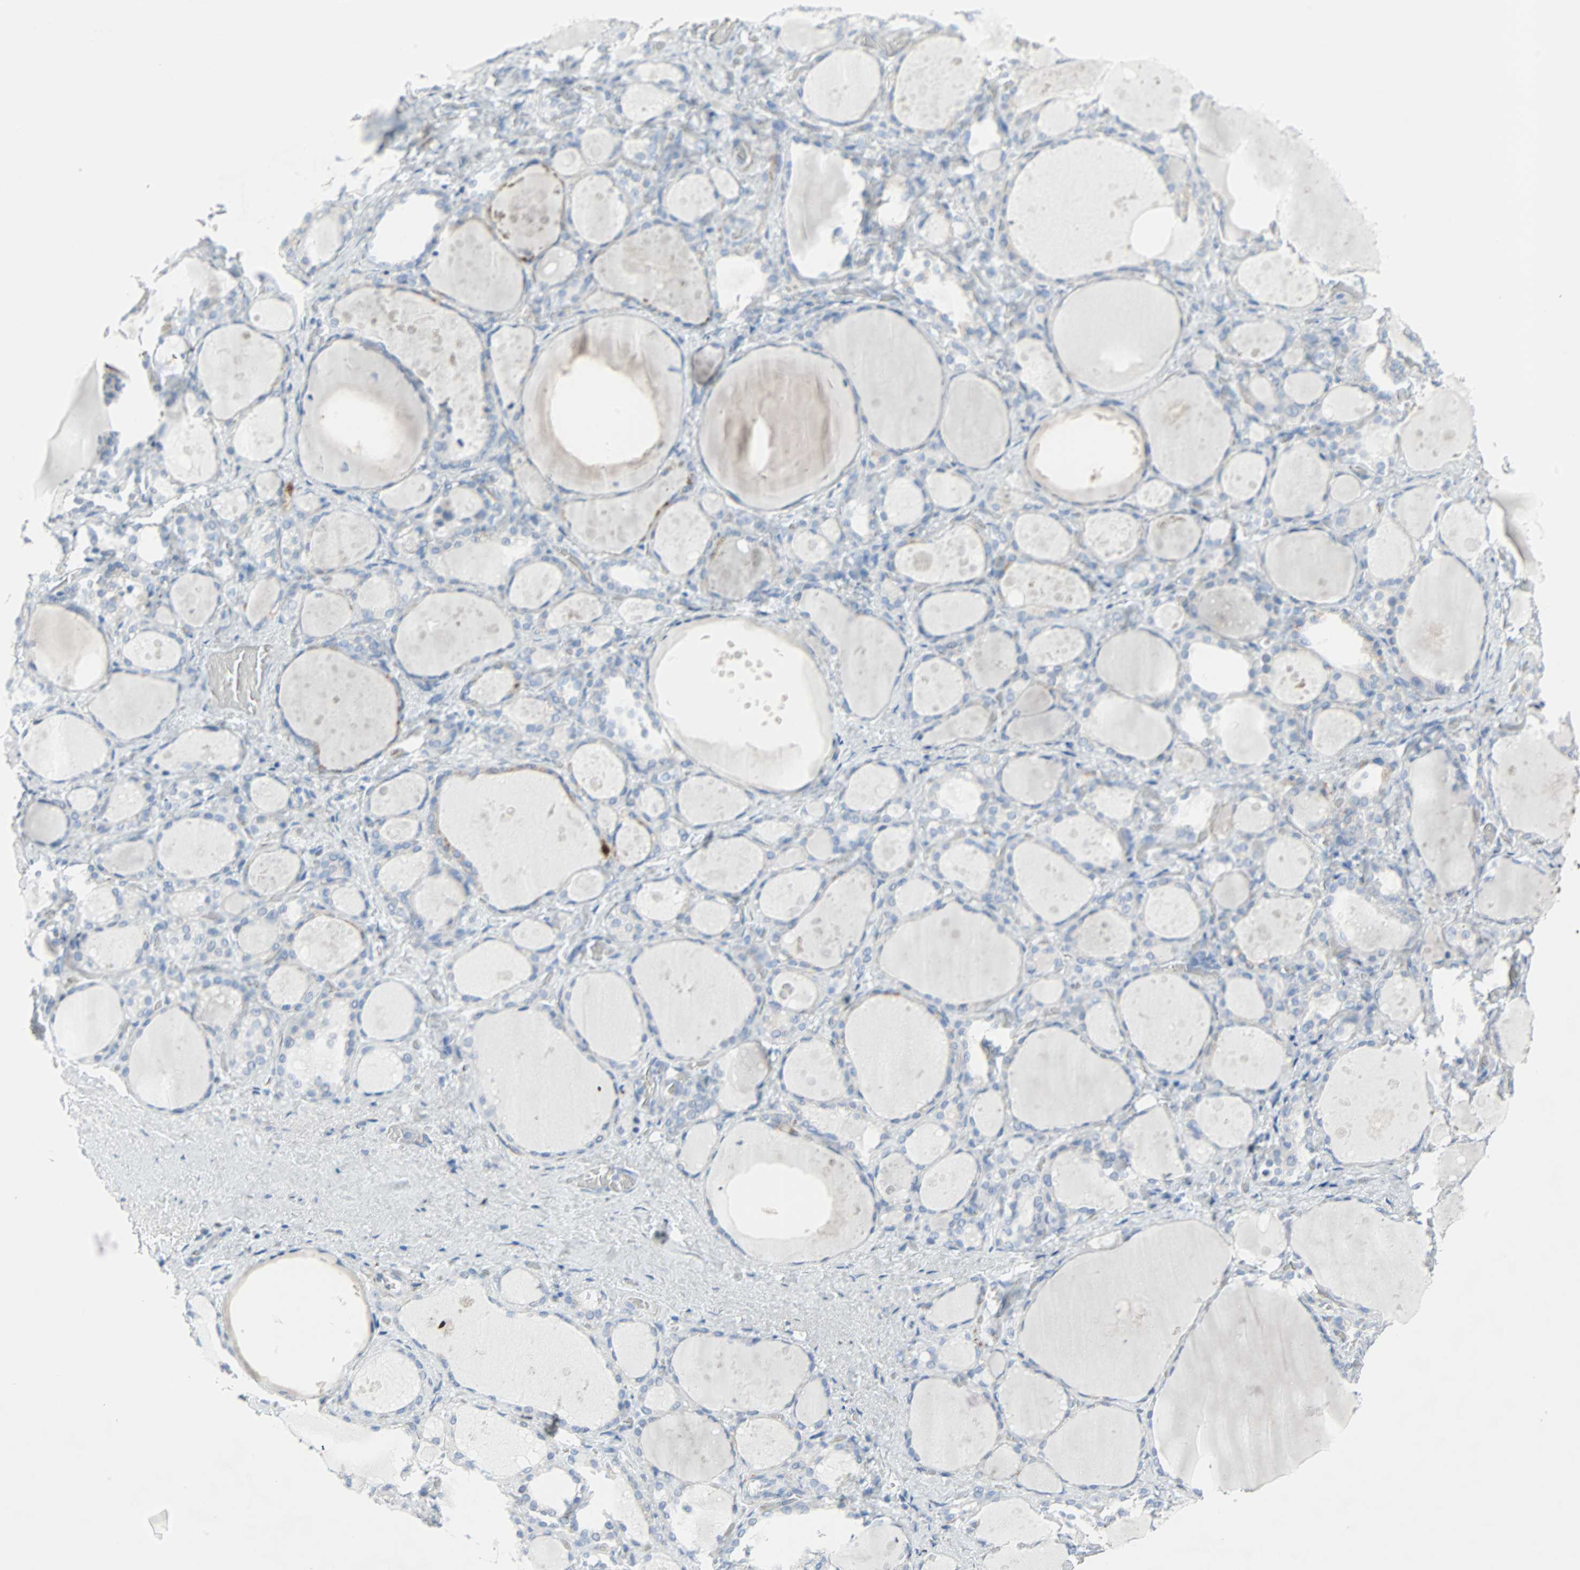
{"staining": {"intensity": "negative", "quantity": "none", "location": "none"}, "tissue": "thyroid gland", "cell_type": "Glandular cells", "image_type": "normal", "snomed": [{"axis": "morphology", "description": "Normal tissue, NOS"}, {"axis": "topography", "description": "Thyroid gland"}], "caption": "Protein analysis of normal thyroid gland shows no significant staining in glandular cells.", "gene": "STX1A", "patient": {"sex": "female", "age": 75}}